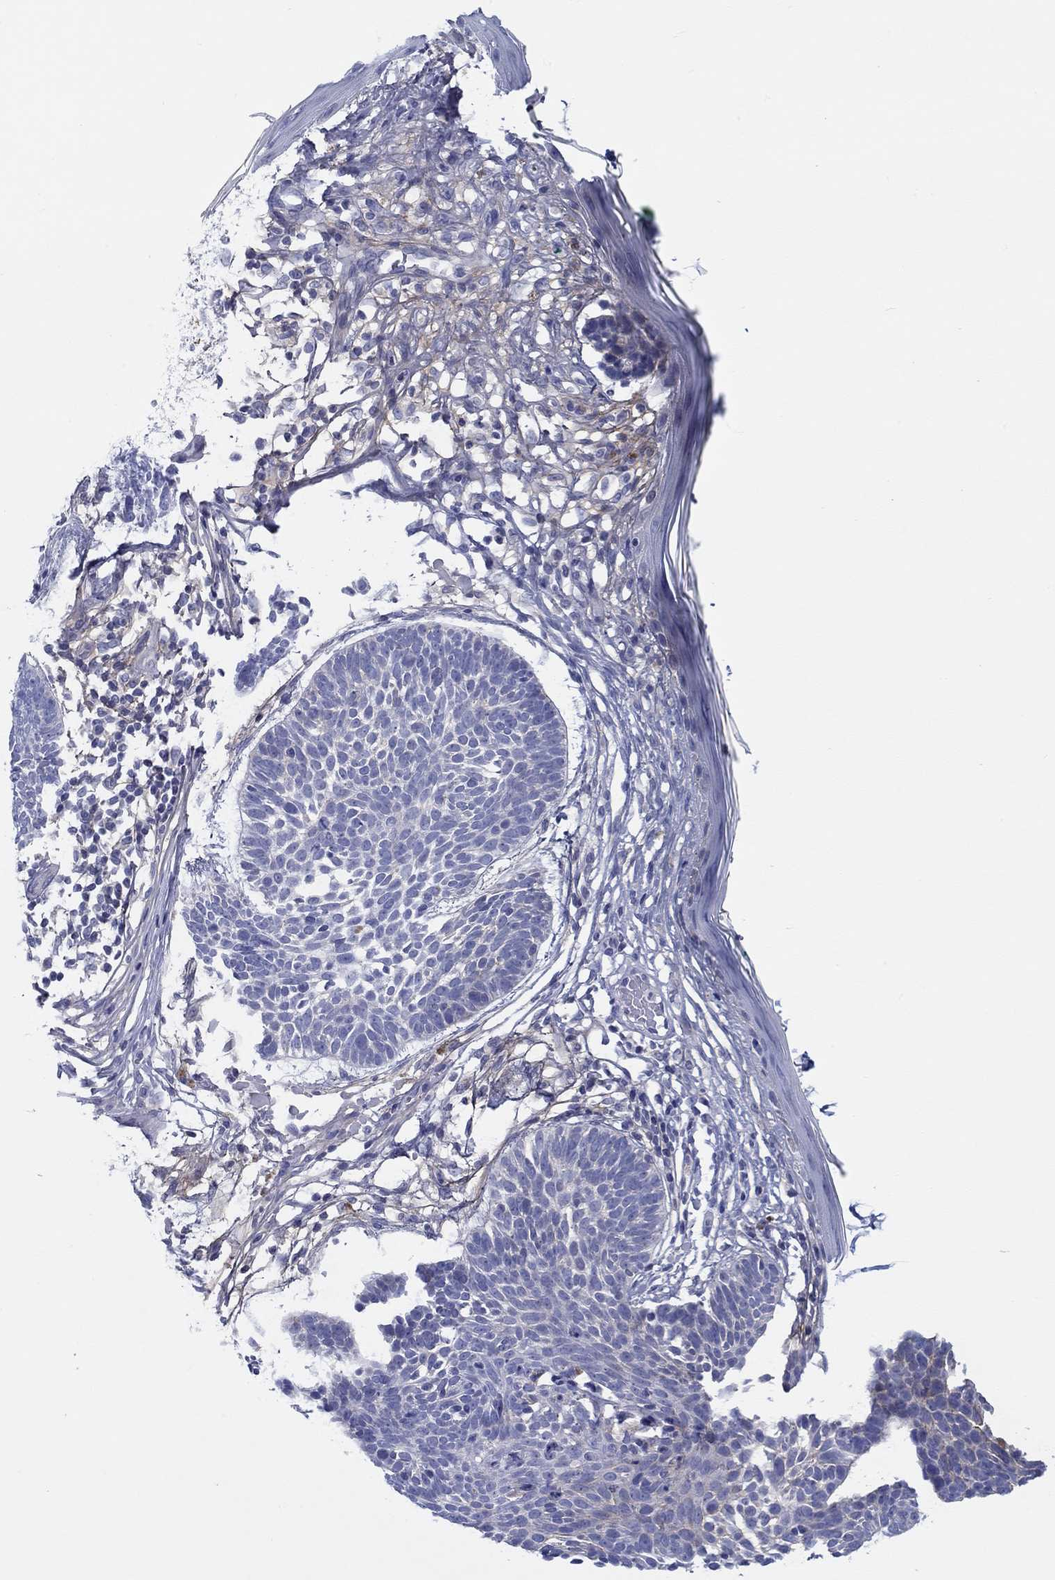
{"staining": {"intensity": "negative", "quantity": "none", "location": "none"}, "tissue": "skin cancer", "cell_type": "Tumor cells", "image_type": "cancer", "snomed": [{"axis": "morphology", "description": "Basal cell carcinoma"}, {"axis": "topography", "description": "Skin"}], "caption": "This is an immunohistochemistry (IHC) histopathology image of human skin cancer (basal cell carcinoma). There is no positivity in tumor cells.", "gene": "HAPLN4", "patient": {"sex": "male", "age": 85}}